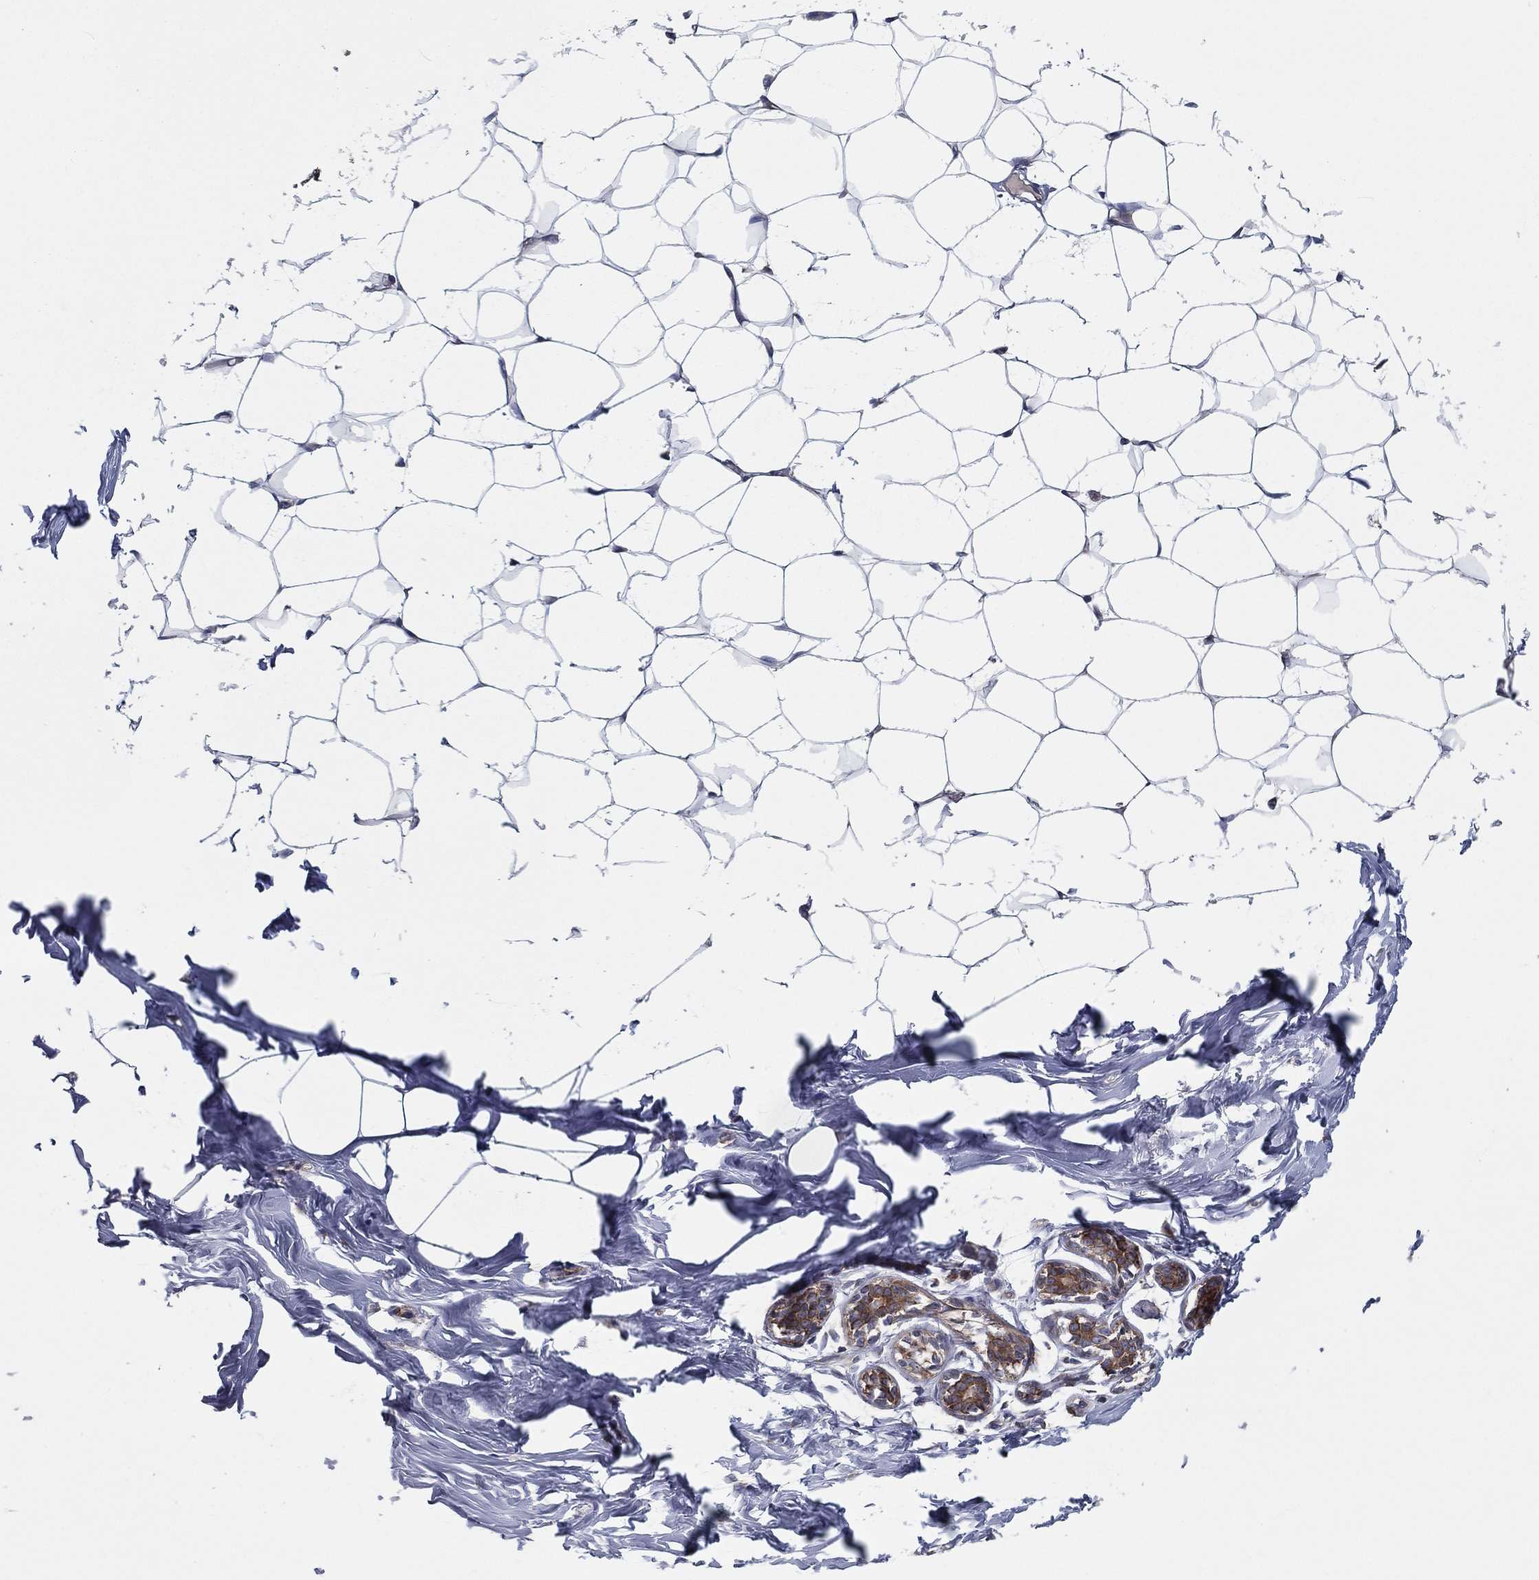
{"staining": {"intensity": "negative", "quantity": "none", "location": "none"}, "tissue": "breast", "cell_type": "Adipocytes", "image_type": "normal", "snomed": [{"axis": "morphology", "description": "Normal tissue, NOS"}, {"axis": "morphology", "description": "Lobular carcinoma, in situ"}, {"axis": "topography", "description": "Breast"}], "caption": "DAB immunohistochemical staining of unremarkable human breast displays no significant staining in adipocytes.", "gene": "EIF2B5", "patient": {"sex": "female", "age": 35}}